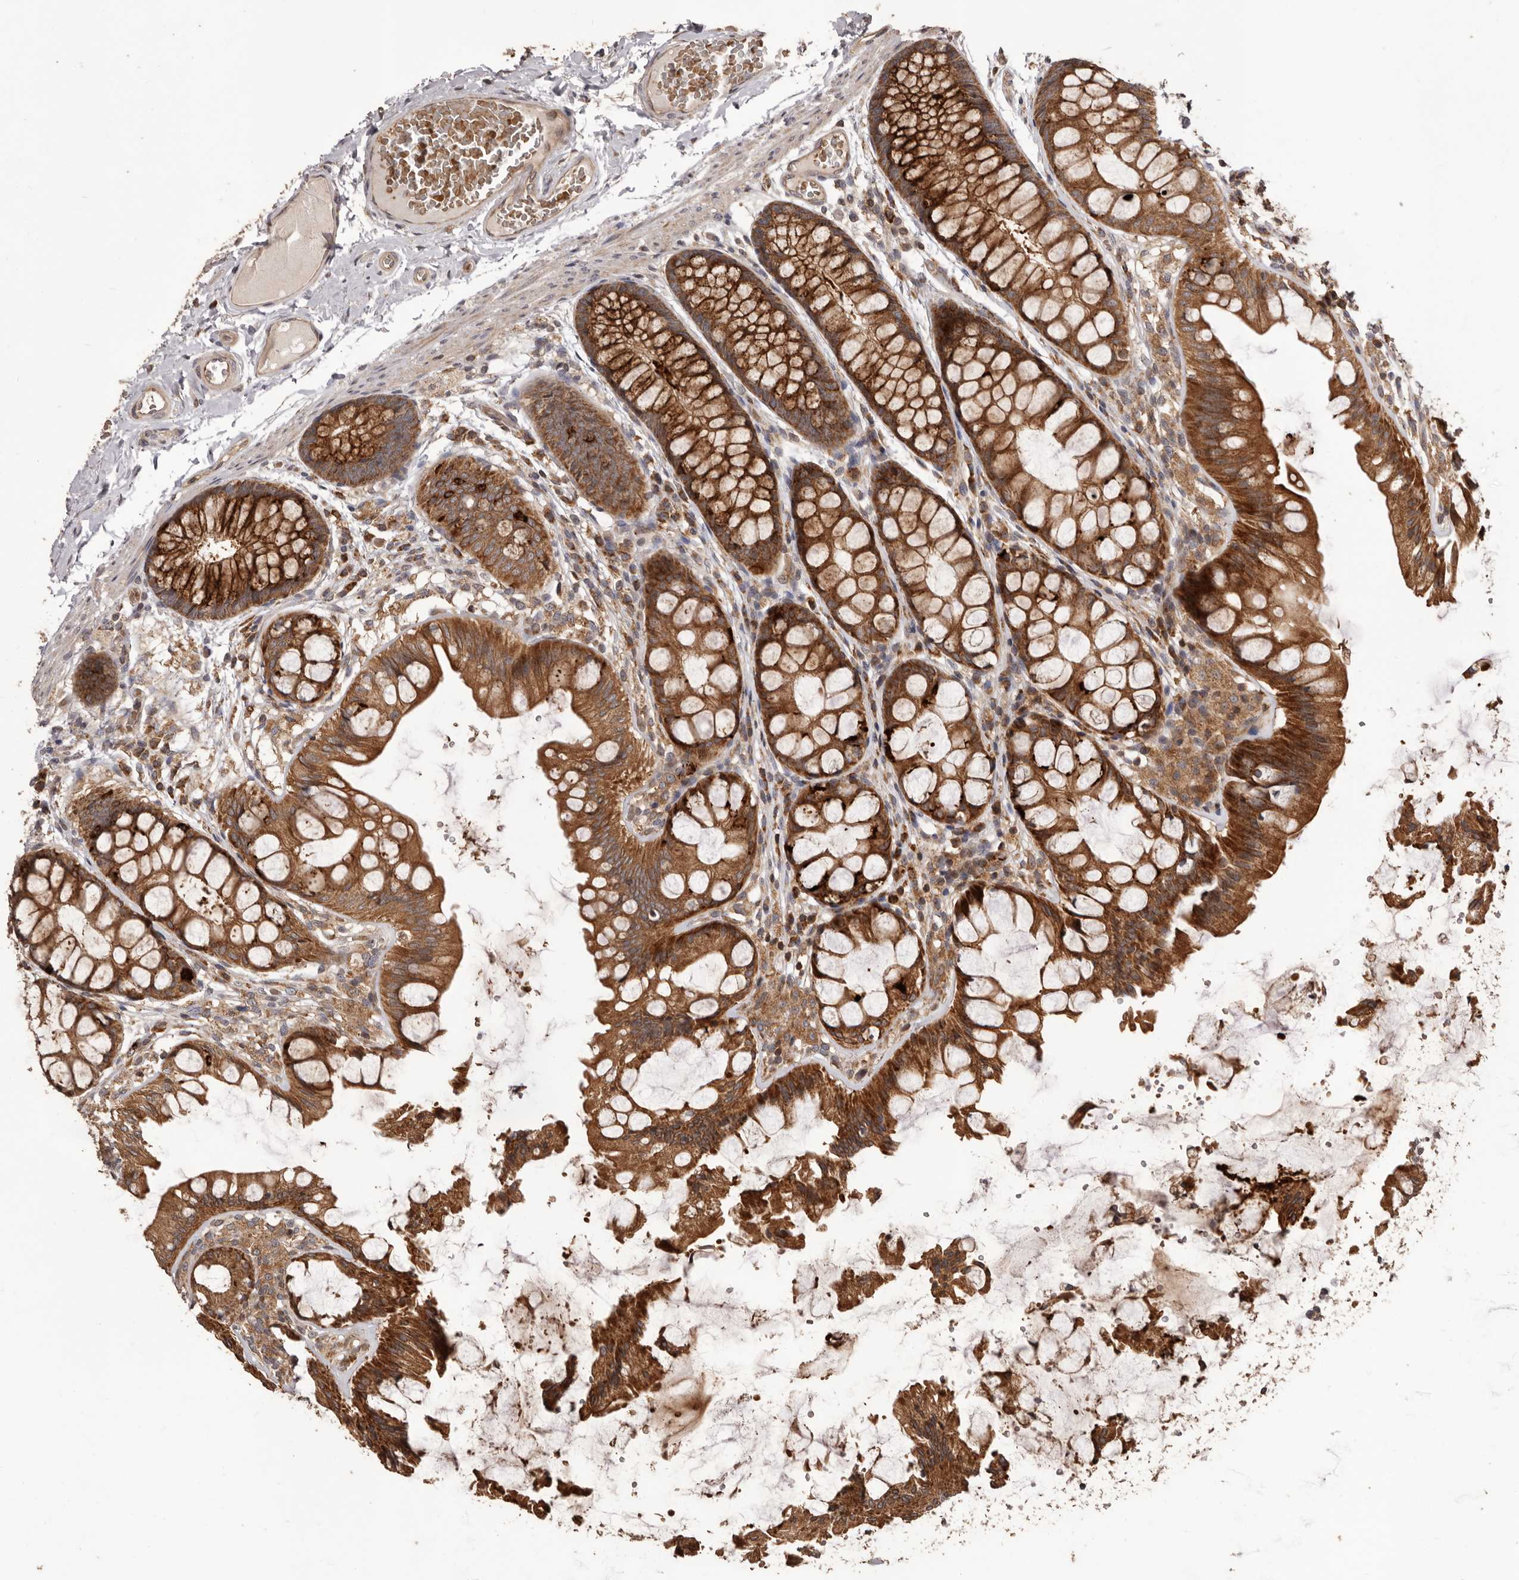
{"staining": {"intensity": "moderate", "quantity": ">75%", "location": "cytoplasmic/membranous"}, "tissue": "colon", "cell_type": "Endothelial cells", "image_type": "normal", "snomed": [{"axis": "morphology", "description": "Normal tissue, NOS"}, {"axis": "topography", "description": "Colon"}], "caption": "Immunohistochemistry (IHC) histopathology image of benign colon stained for a protein (brown), which reveals medium levels of moderate cytoplasmic/membranous positivity in about >75% of endothelial cells.", "gene": "QRSL1", "patient": {"sex": "male", "age": 47}}